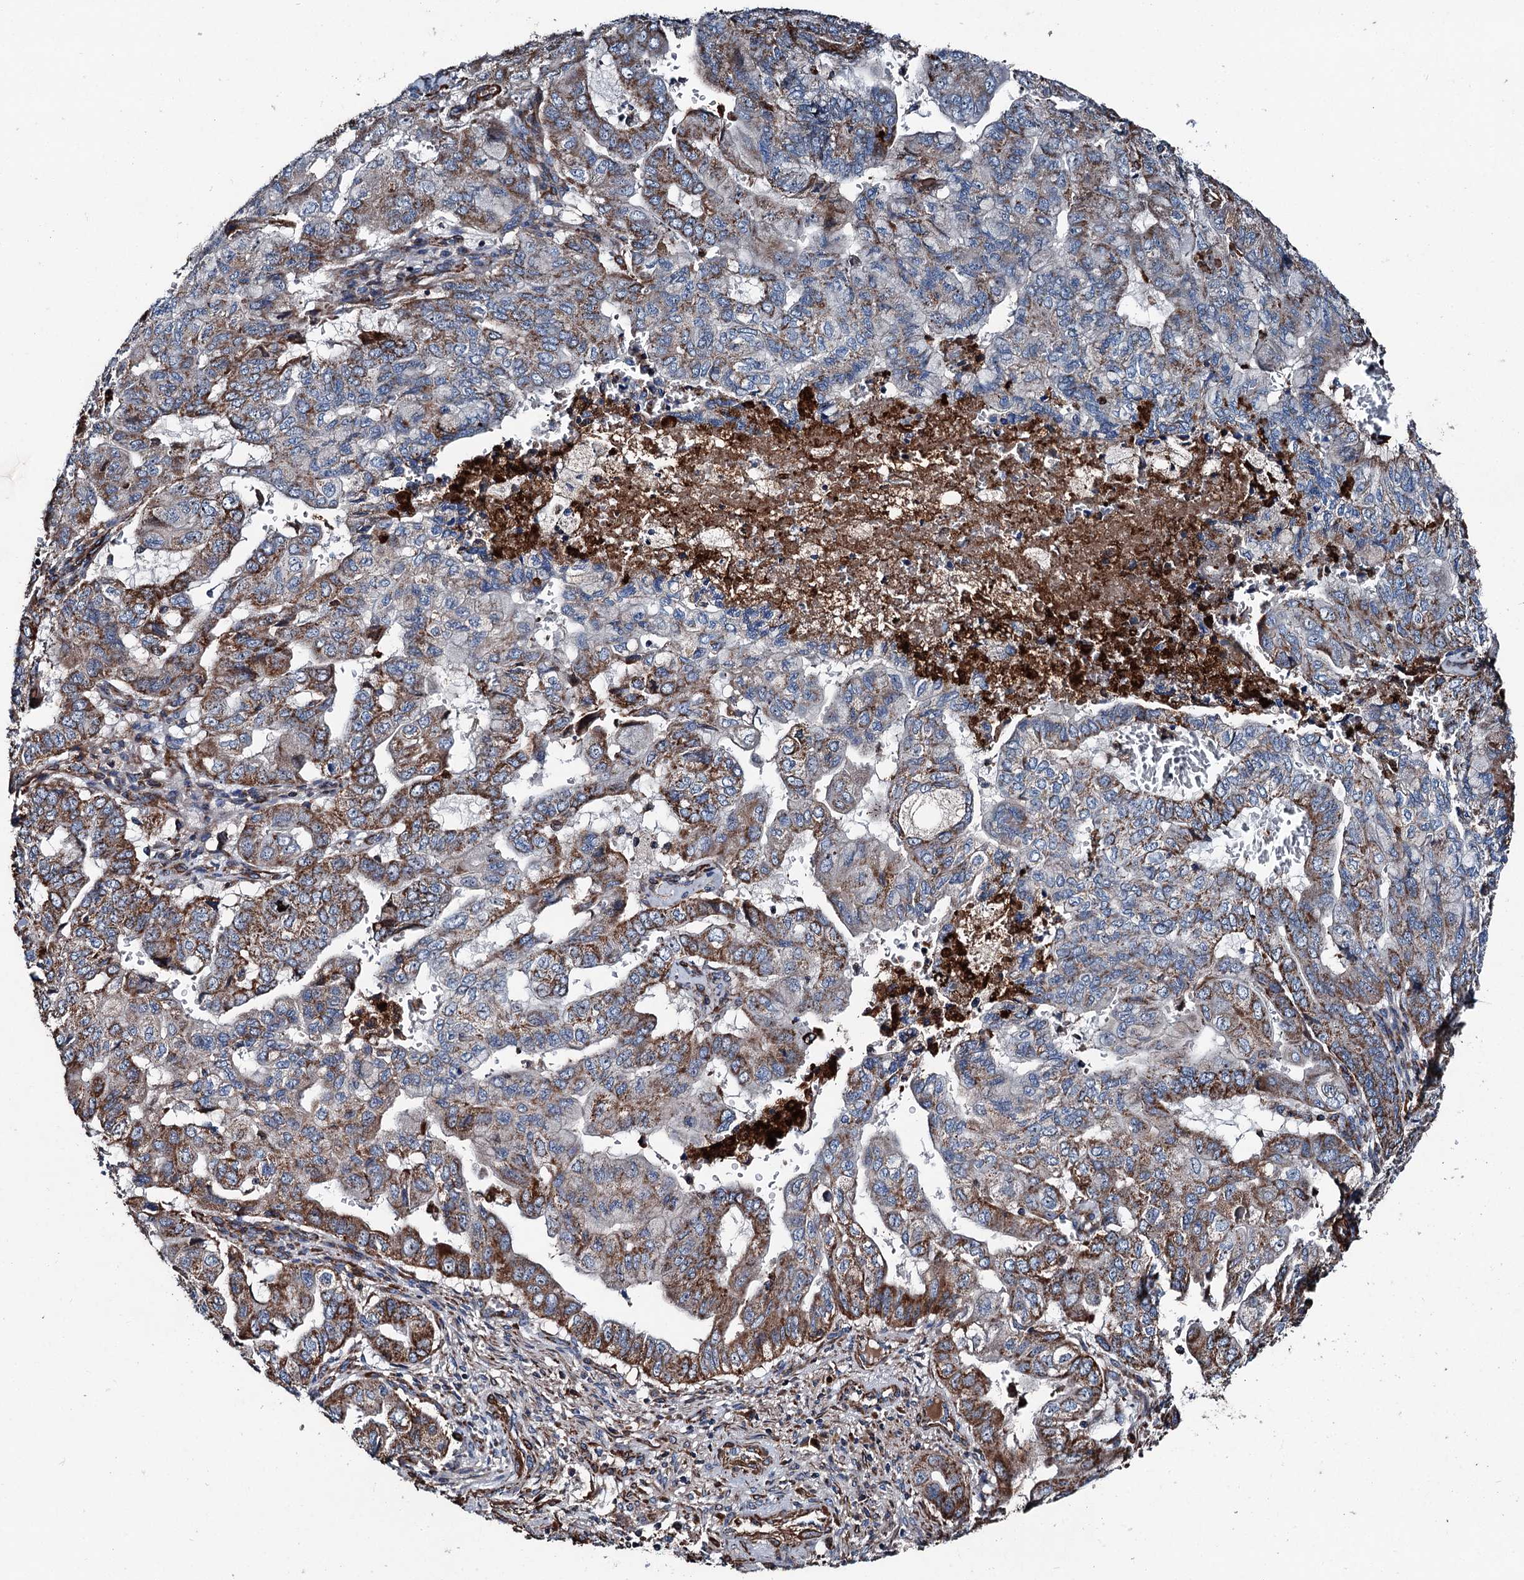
{"staining": {"intensity": "strong", "quantity": "25%-75%", "location": "cytoplasmic/membranous"}, "tissue": "pancreatic cancer", "cell_type": "Tumor cells", "image_type": "cancer", "snomed": [{"axis": "morphology", "description": "Adenocarcinoma, NOS"}, {"axis": "topography", "description": "Pancreas"}], "caption": "An image of pancreatic adenocarcinoma stained for a protein shows strong cytoplasmic/membranous brown staining in tumor cells.", "gene": "DDIAS", "patient": {"sex": "male", "age": 51}}